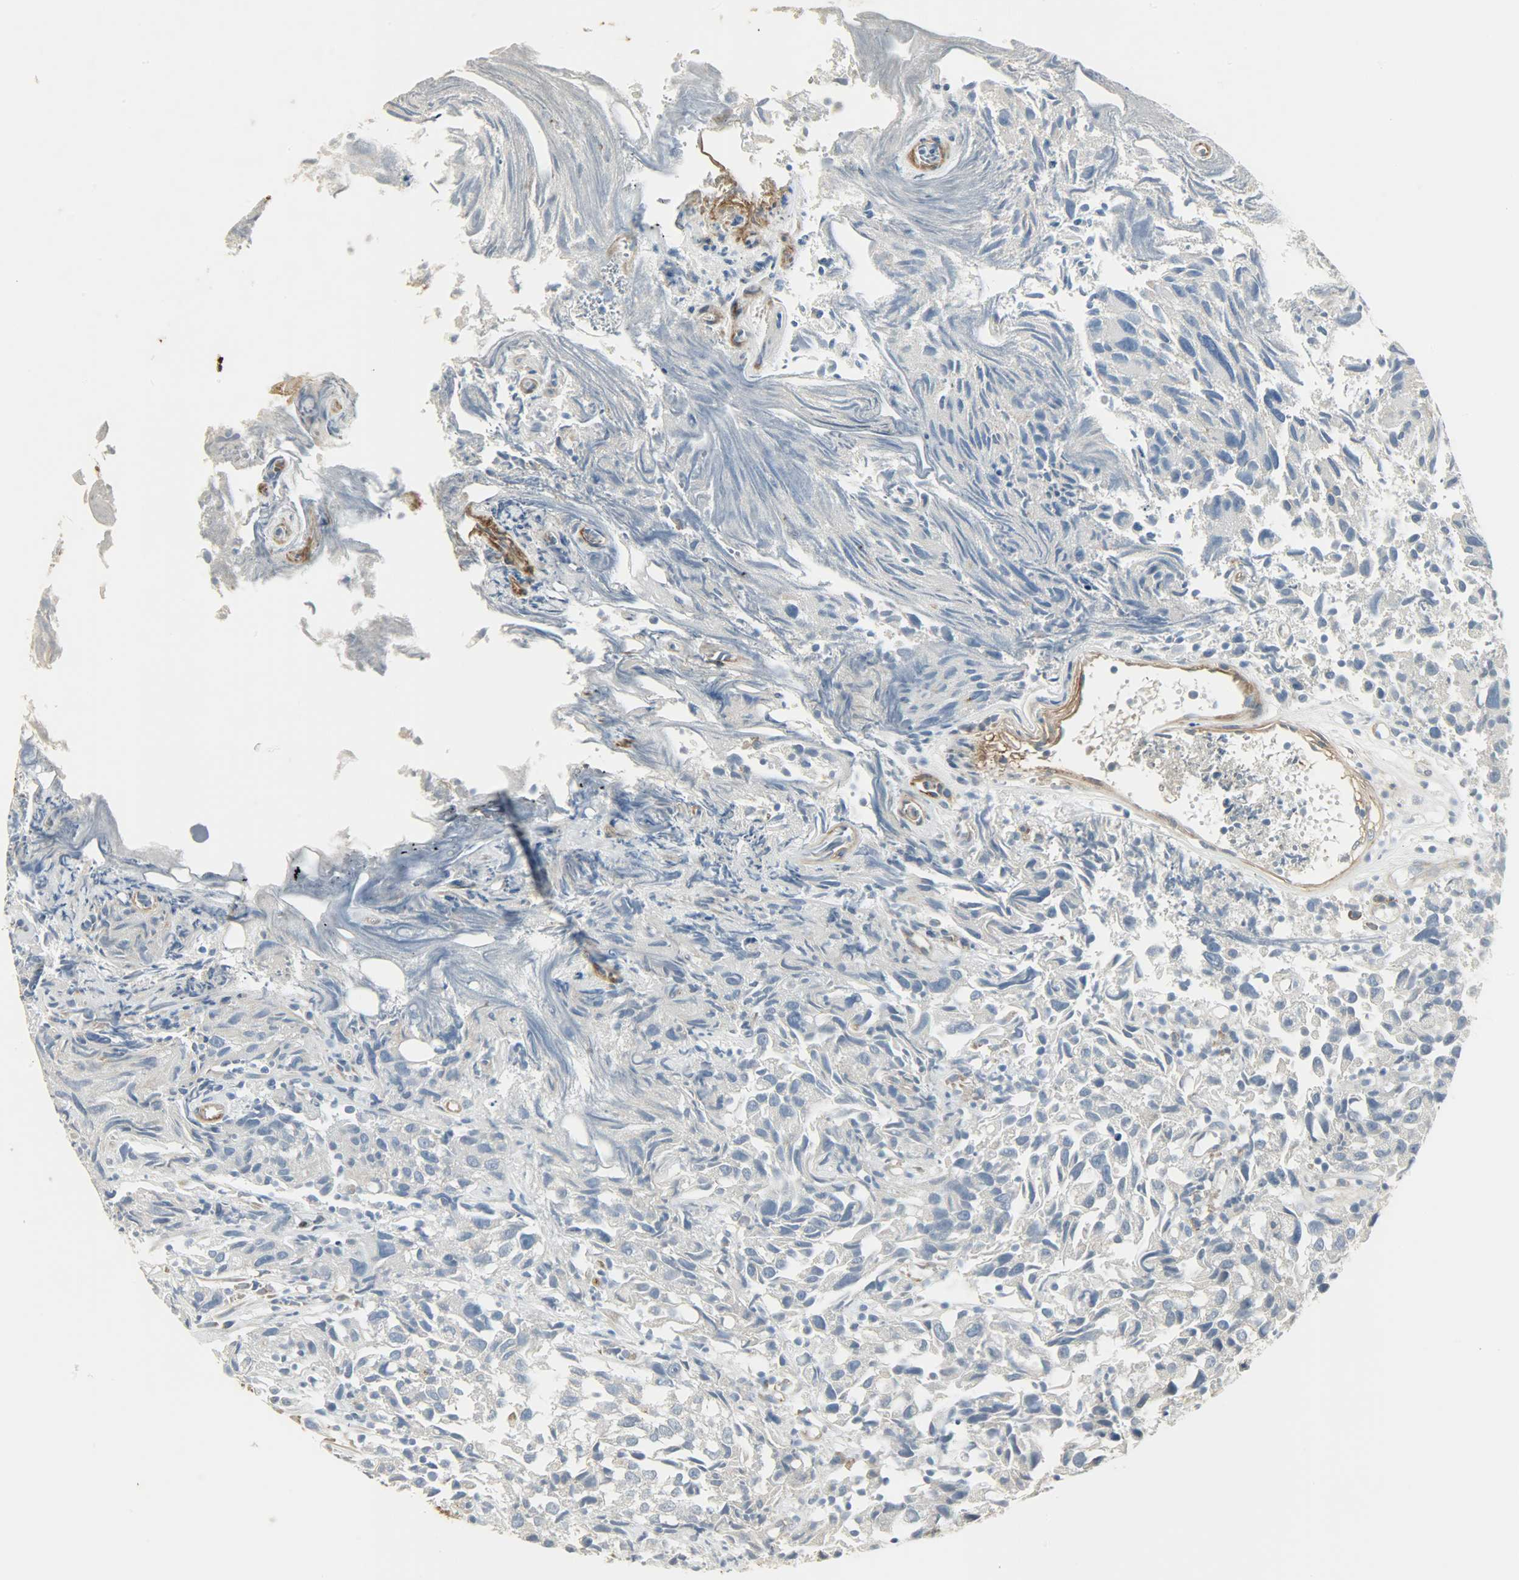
{"staining": {"intensity": "negative", "quantity": "none", "location": "none"}, "tissue": "urothelial cancer", "cell_type": "Tumor cells", "image_type": "cancer", "snomed": [{"axis": "morphology", "description": "Urothelial carcinoma, High grade"}, {"axis": "topography", "description": "Urinary bladder"}], "caption": "Histopathology image shows no significant protein expression in tumor cells of urothelial cancer. (Stains: DAB (3,3'-diaminobenzidine) immunohistochemistry with hematoxylin counter stain, Microscopy: brightfield microscopy at high magnification).", "gene": "ENPEP", "patient": {"sex": "female", "age": 75}}